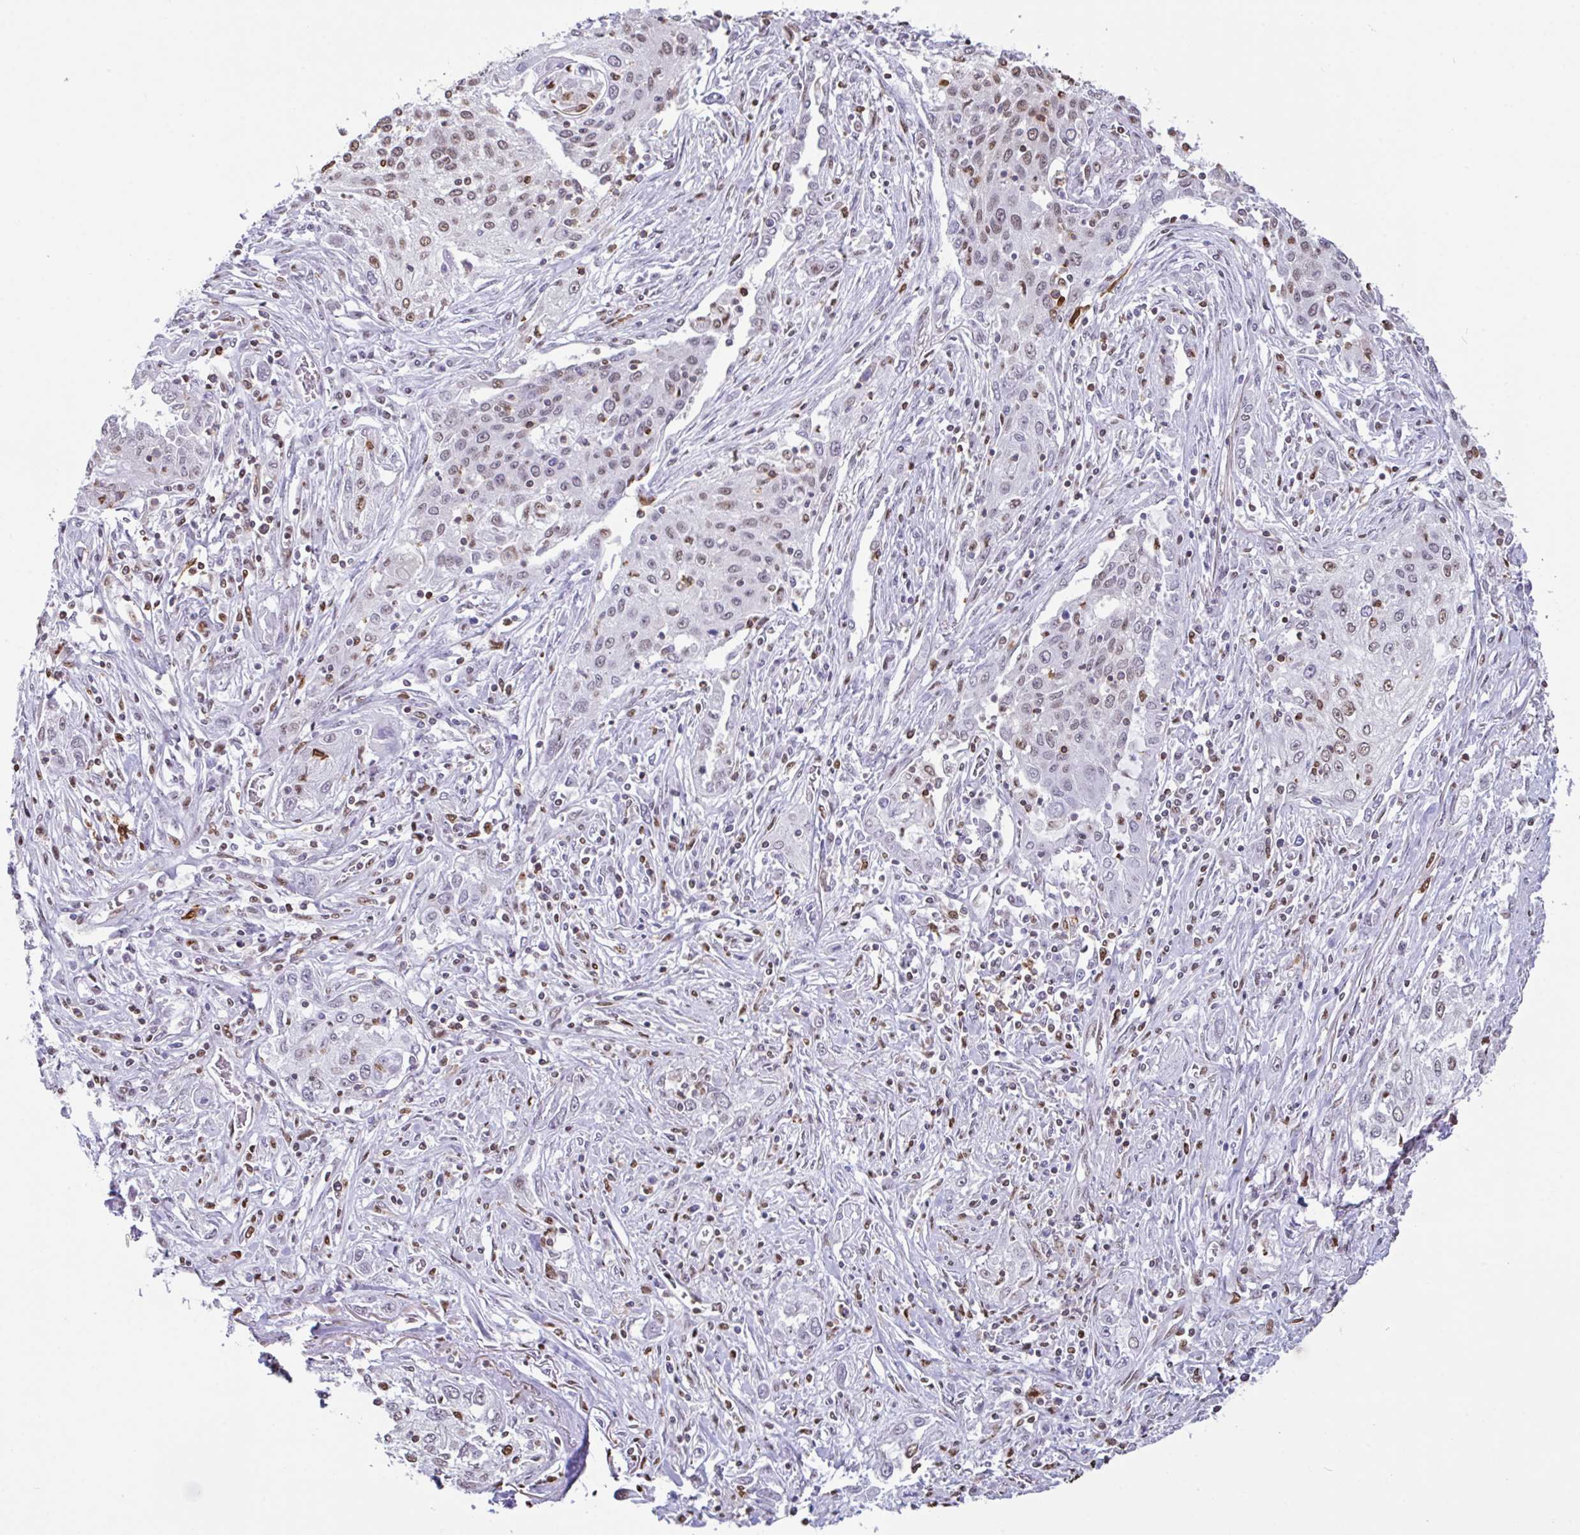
{"staining": {"intensity": "weak", "quantity": "25%-75%", "location": "nuclear"}, "tissue": "lung cancer", "cell_type": "Tumor cells", "image_type": "cancer", "snomed": [{"axis": "morphology", "description": "Squamous cell carcinoma, NOS"}, {"axis": "topography", "description": "Lung"}], "caption": "Tumor cells exhibit weak nuclear staining in approximately 25%-75% of cells in lung squamous cell carcinoma. (Brightfield microscopy of DAB IHC at high magnification).", "gene": "BTBD10", "patient": {"sex": "female", "age": 69}}